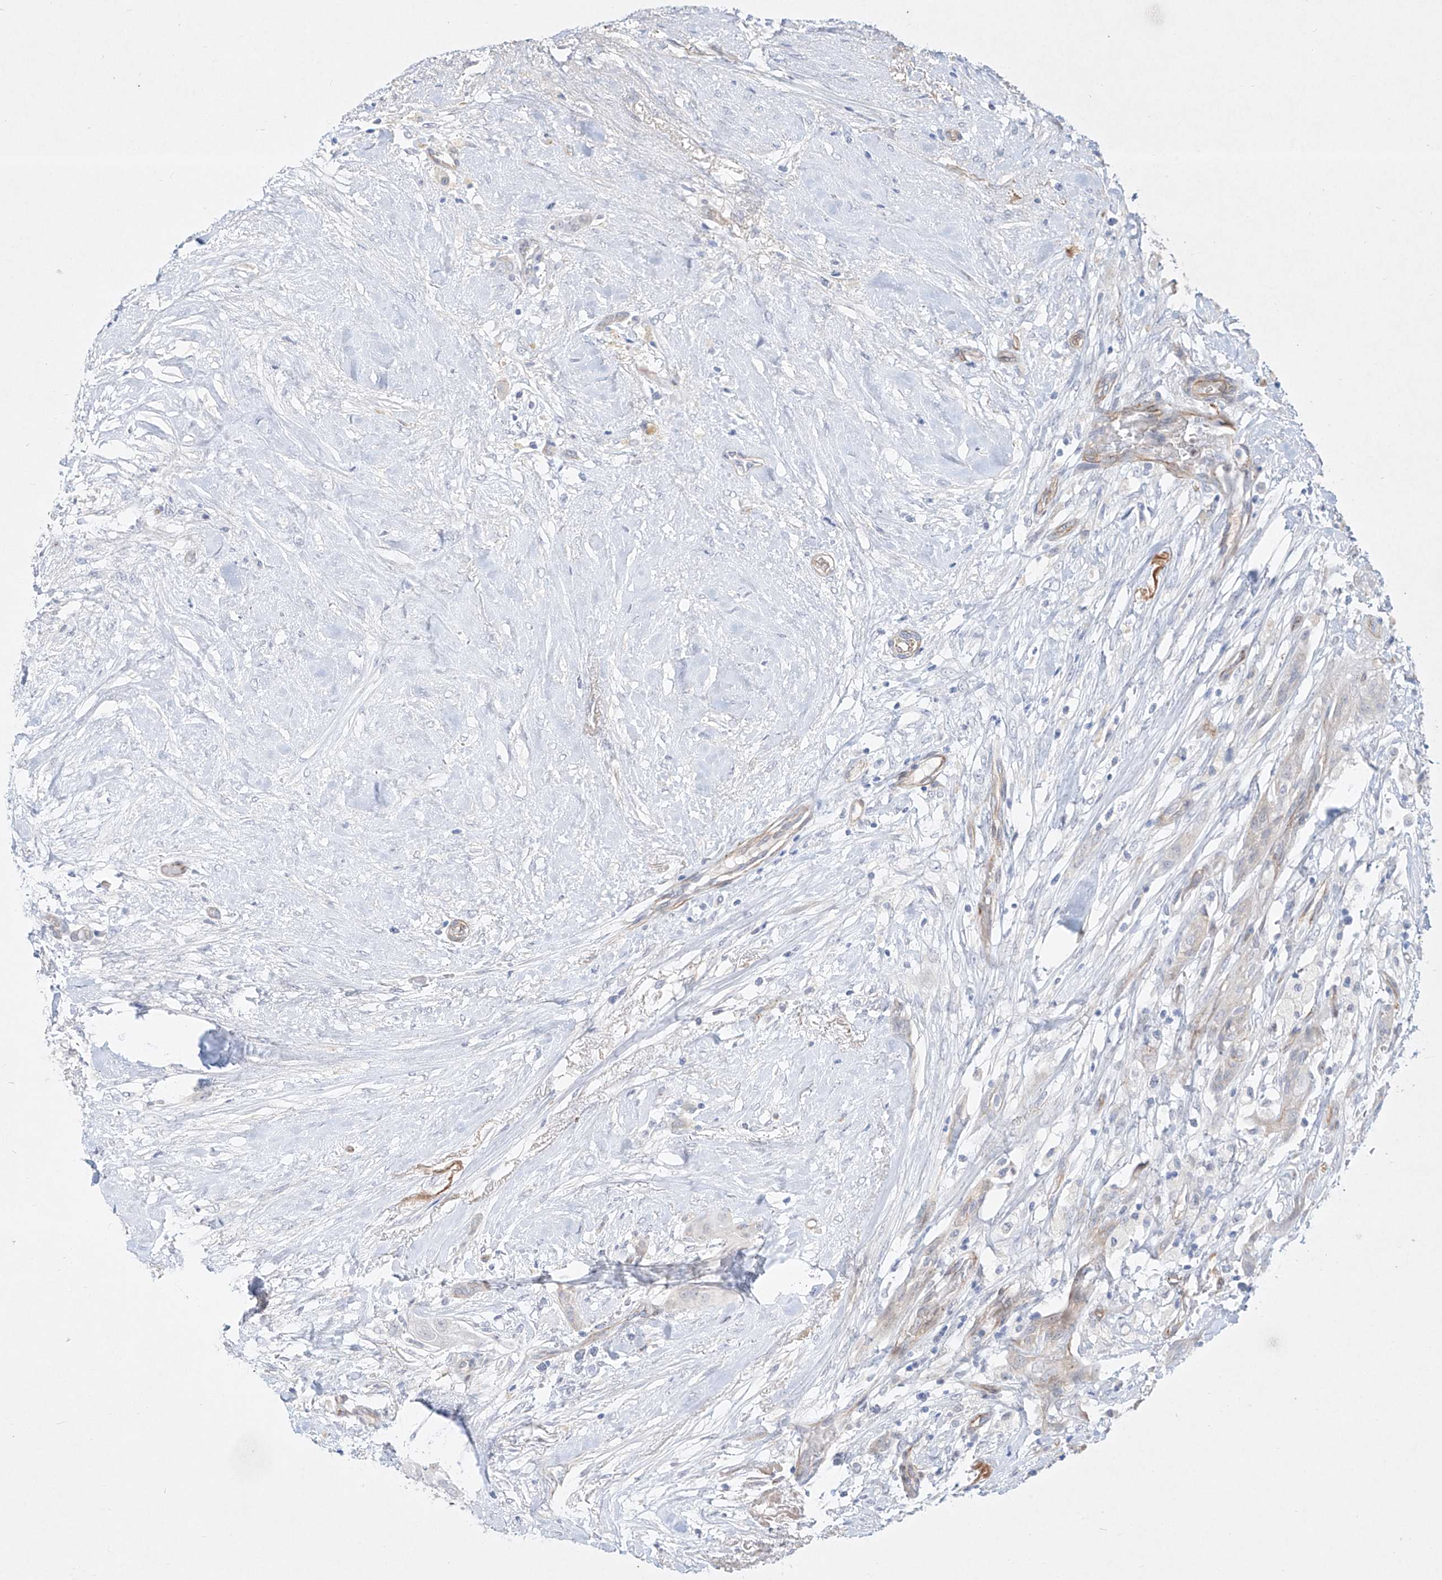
{"staining": {"intensity": "negative", "quantity": "none", "location": "none"}, "tissue": "thyroid cancer", "cell_type": "Tumor cells", "image_type": "cancer", "snomed": [{"axis": "morphology", "description": "Papillary adenocarcinoma, NOS"}, {"axis": "topography", "description": "Thyroid gland"}], "caption": "Tumor cells show no significant staining in thyroid cancer (papillary adenocarcinoma).", "gene": "REEP2", "patient": {"sex": "female", "age": 59}}